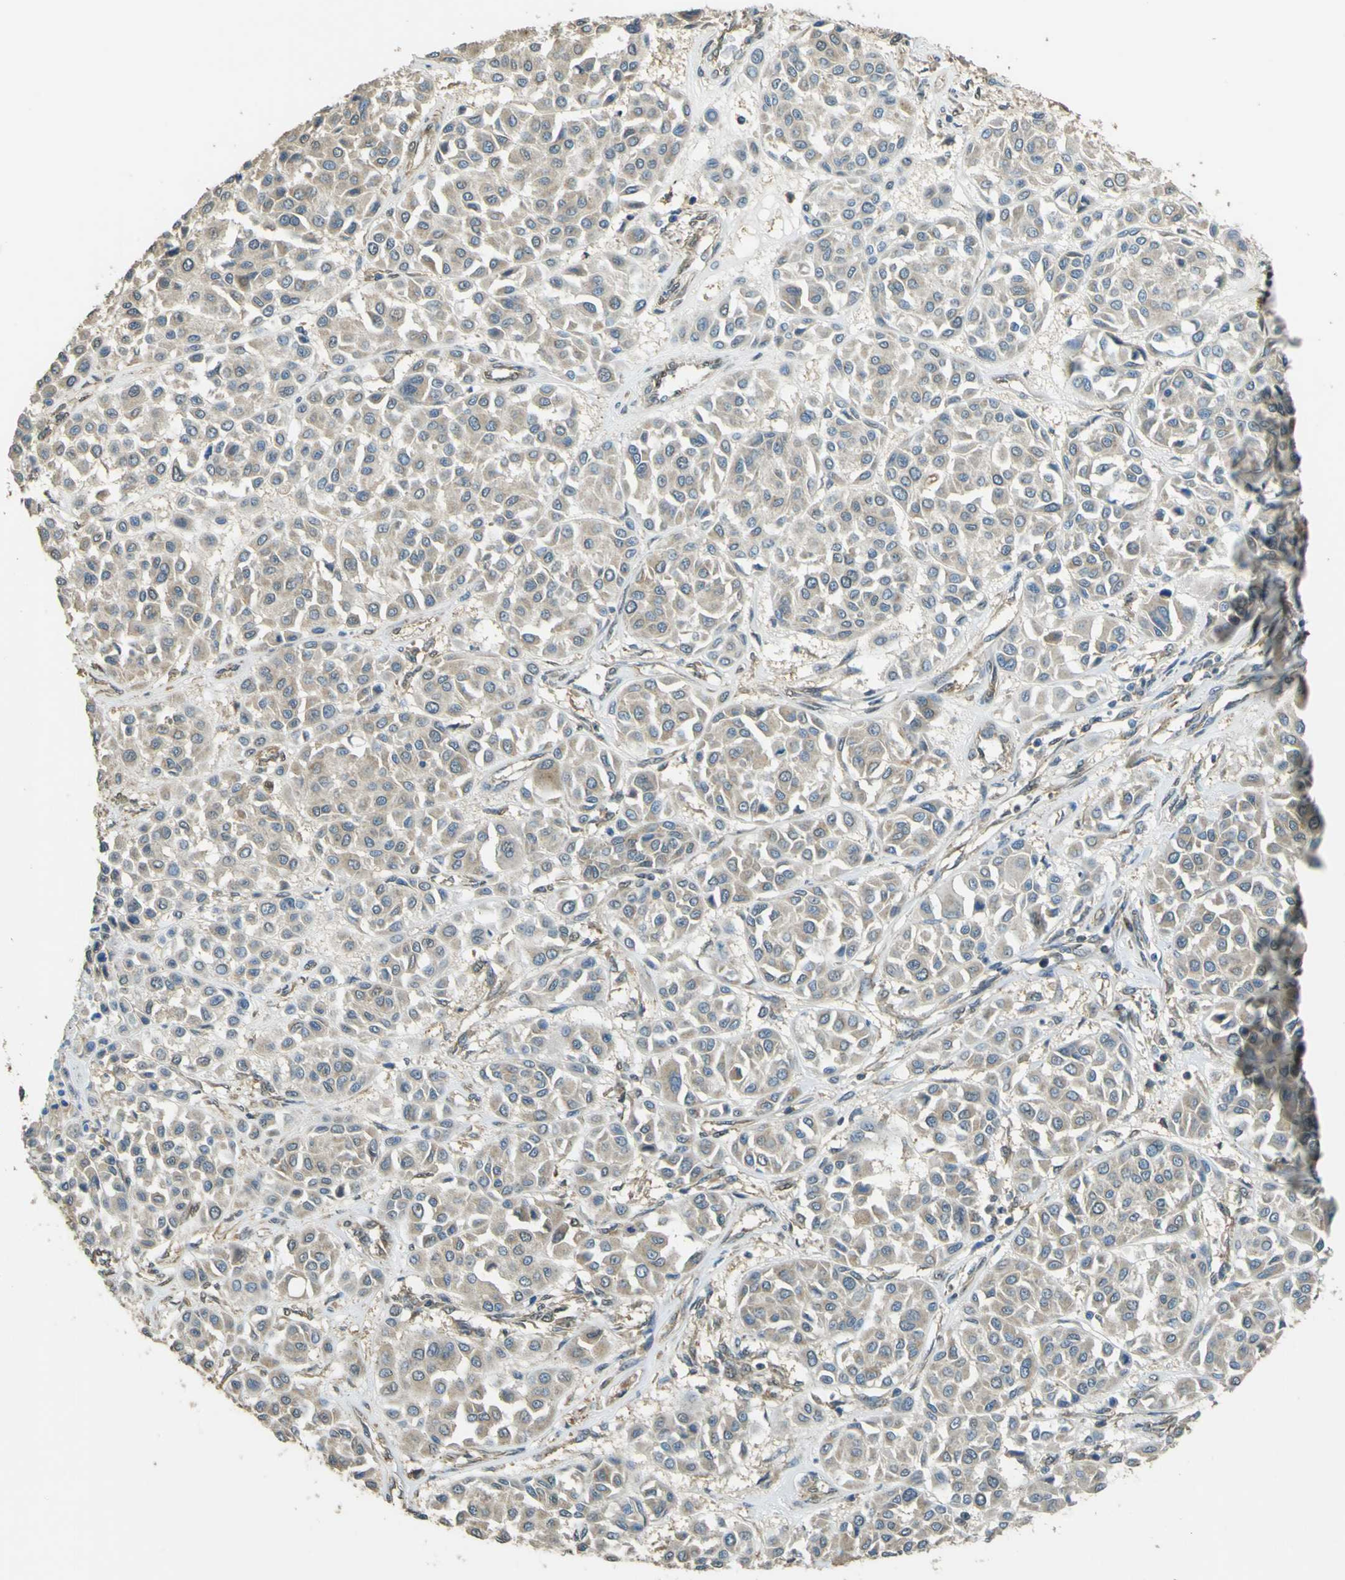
{"staining": {"intensity": "weak", "quantity": ">75%", "location": "cytoplasmic/membranous"}, "tissue": "melanoma", "cell_type": "Tumor cells", "image_type": "cancer", "snomed": [{"axis": "morphology", "description": "Malignant melanoma, Metastatic site"}, {"axis": "topography", "description": "Soft tissue"}], "caption": "Protein expression by IHC exhibits weak cytoplasmic/membranous expression in approximately >75% of tumor cells in malignant melanoma (metastatic site). The staining was performed using DAB, with brown indicating positive protein expression. Nuclei are stained blue with hematoxylin.", "gene": "GOLGA1", "patient": {"sex": "male", "age": 41}}